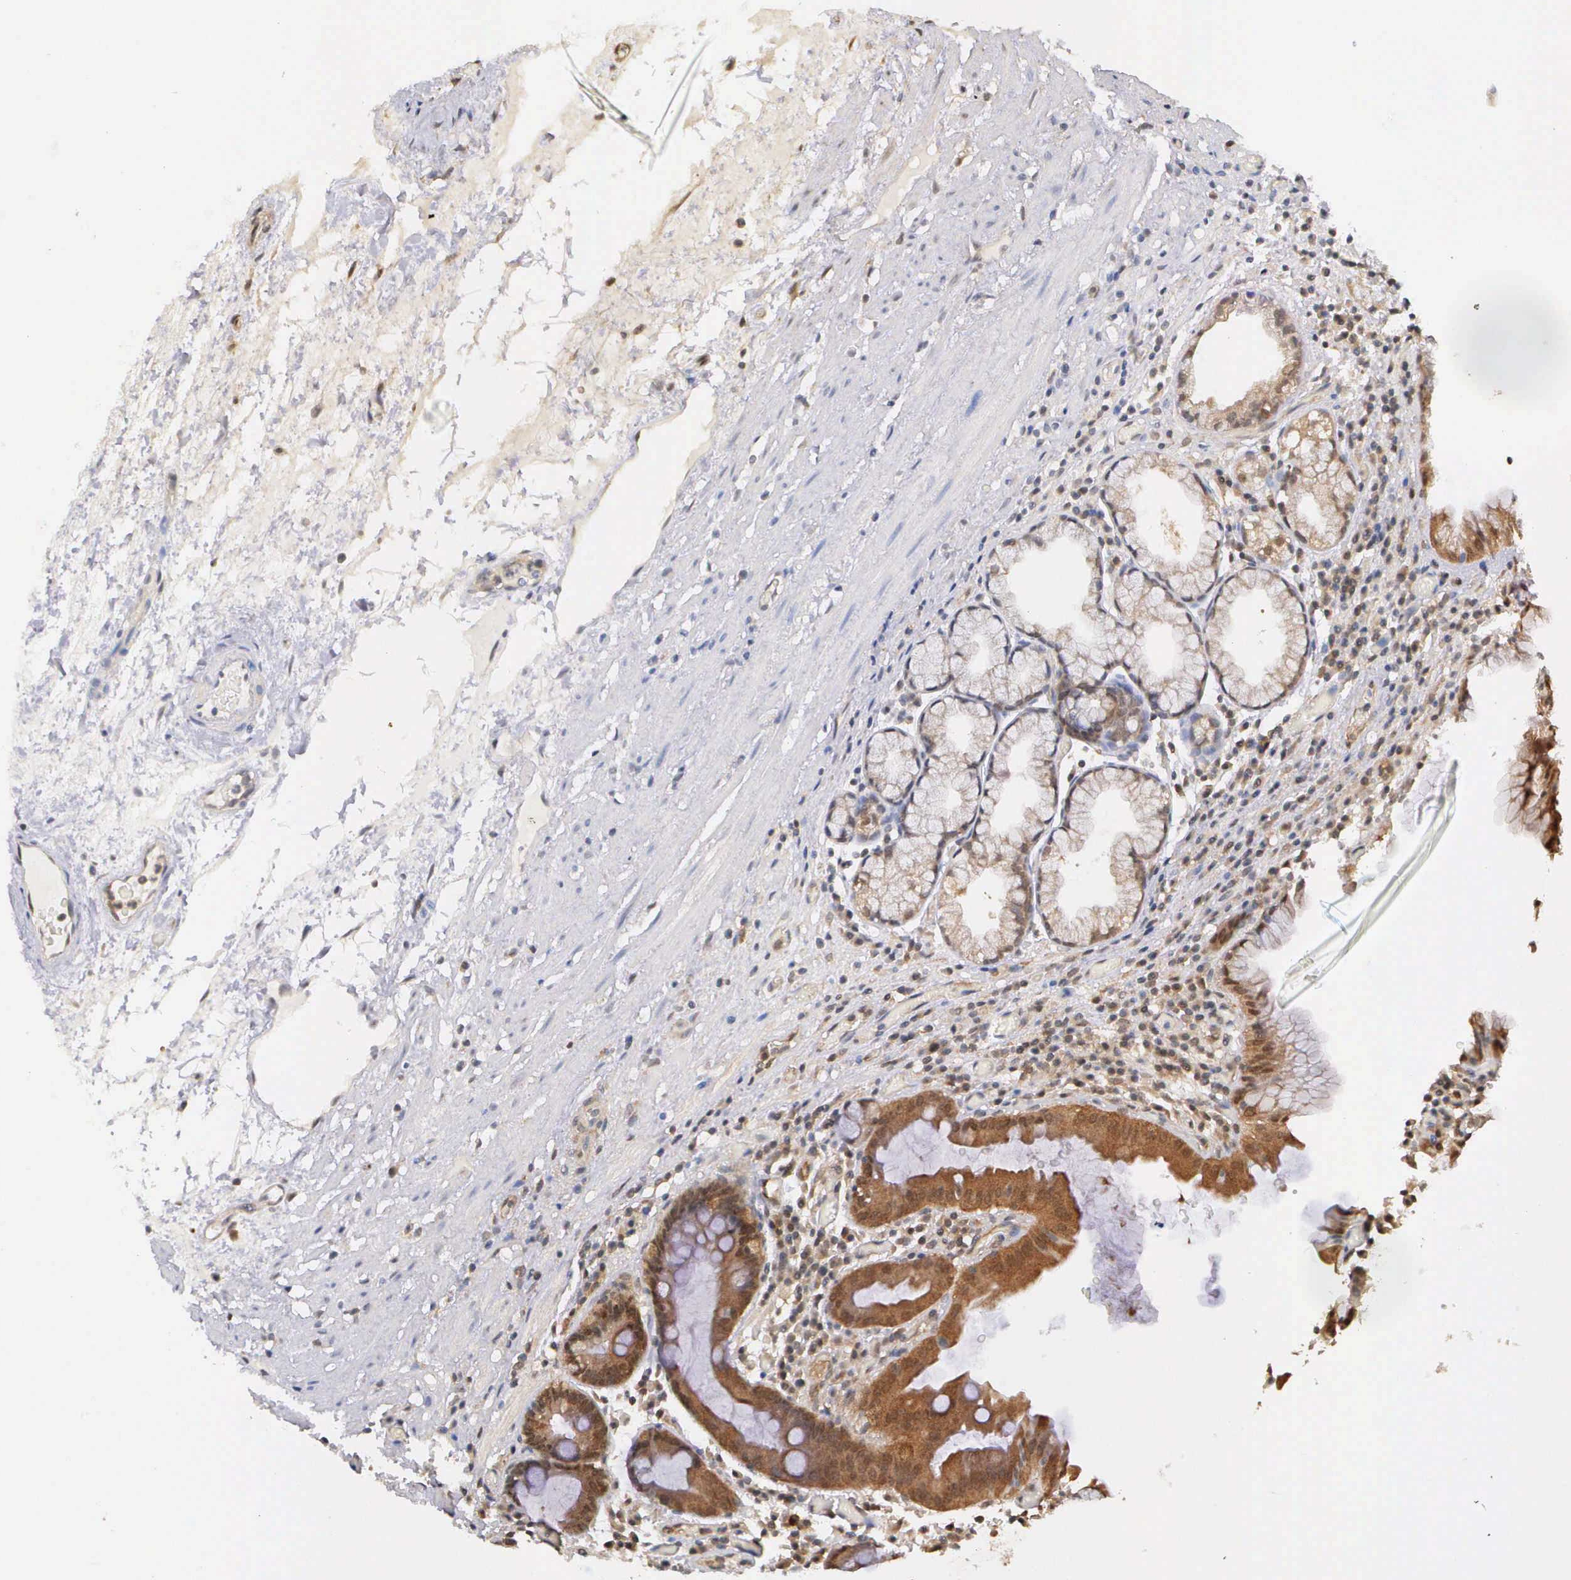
{"staining": {"intensity": "strong", "quantity": ">75%", "location": "cytoplasmic/membranous"}, "tissue": "stomach", "cell_type": "Glandular cells", "image_type": "normal", "snomed": [{"axis": "morphology", "description": "Normal tissue, NOS"}, {"axis": "topography", "description": "Stomach, lower"}, {"axis": "topography", "description": "Duodenum"}], "caption": "Immunohistochemistry (IHC) image of benign stomach: stomach stained using immunohistochemistry demonstrates high levels of strong protein expression localized specifically in the cytoplasmic/membranous of glandular cells, appearing as a cytoplasmic/membranous brown color.", "gene": "IGBP1P2", "patient": {"sex": "male", "age": 84}}